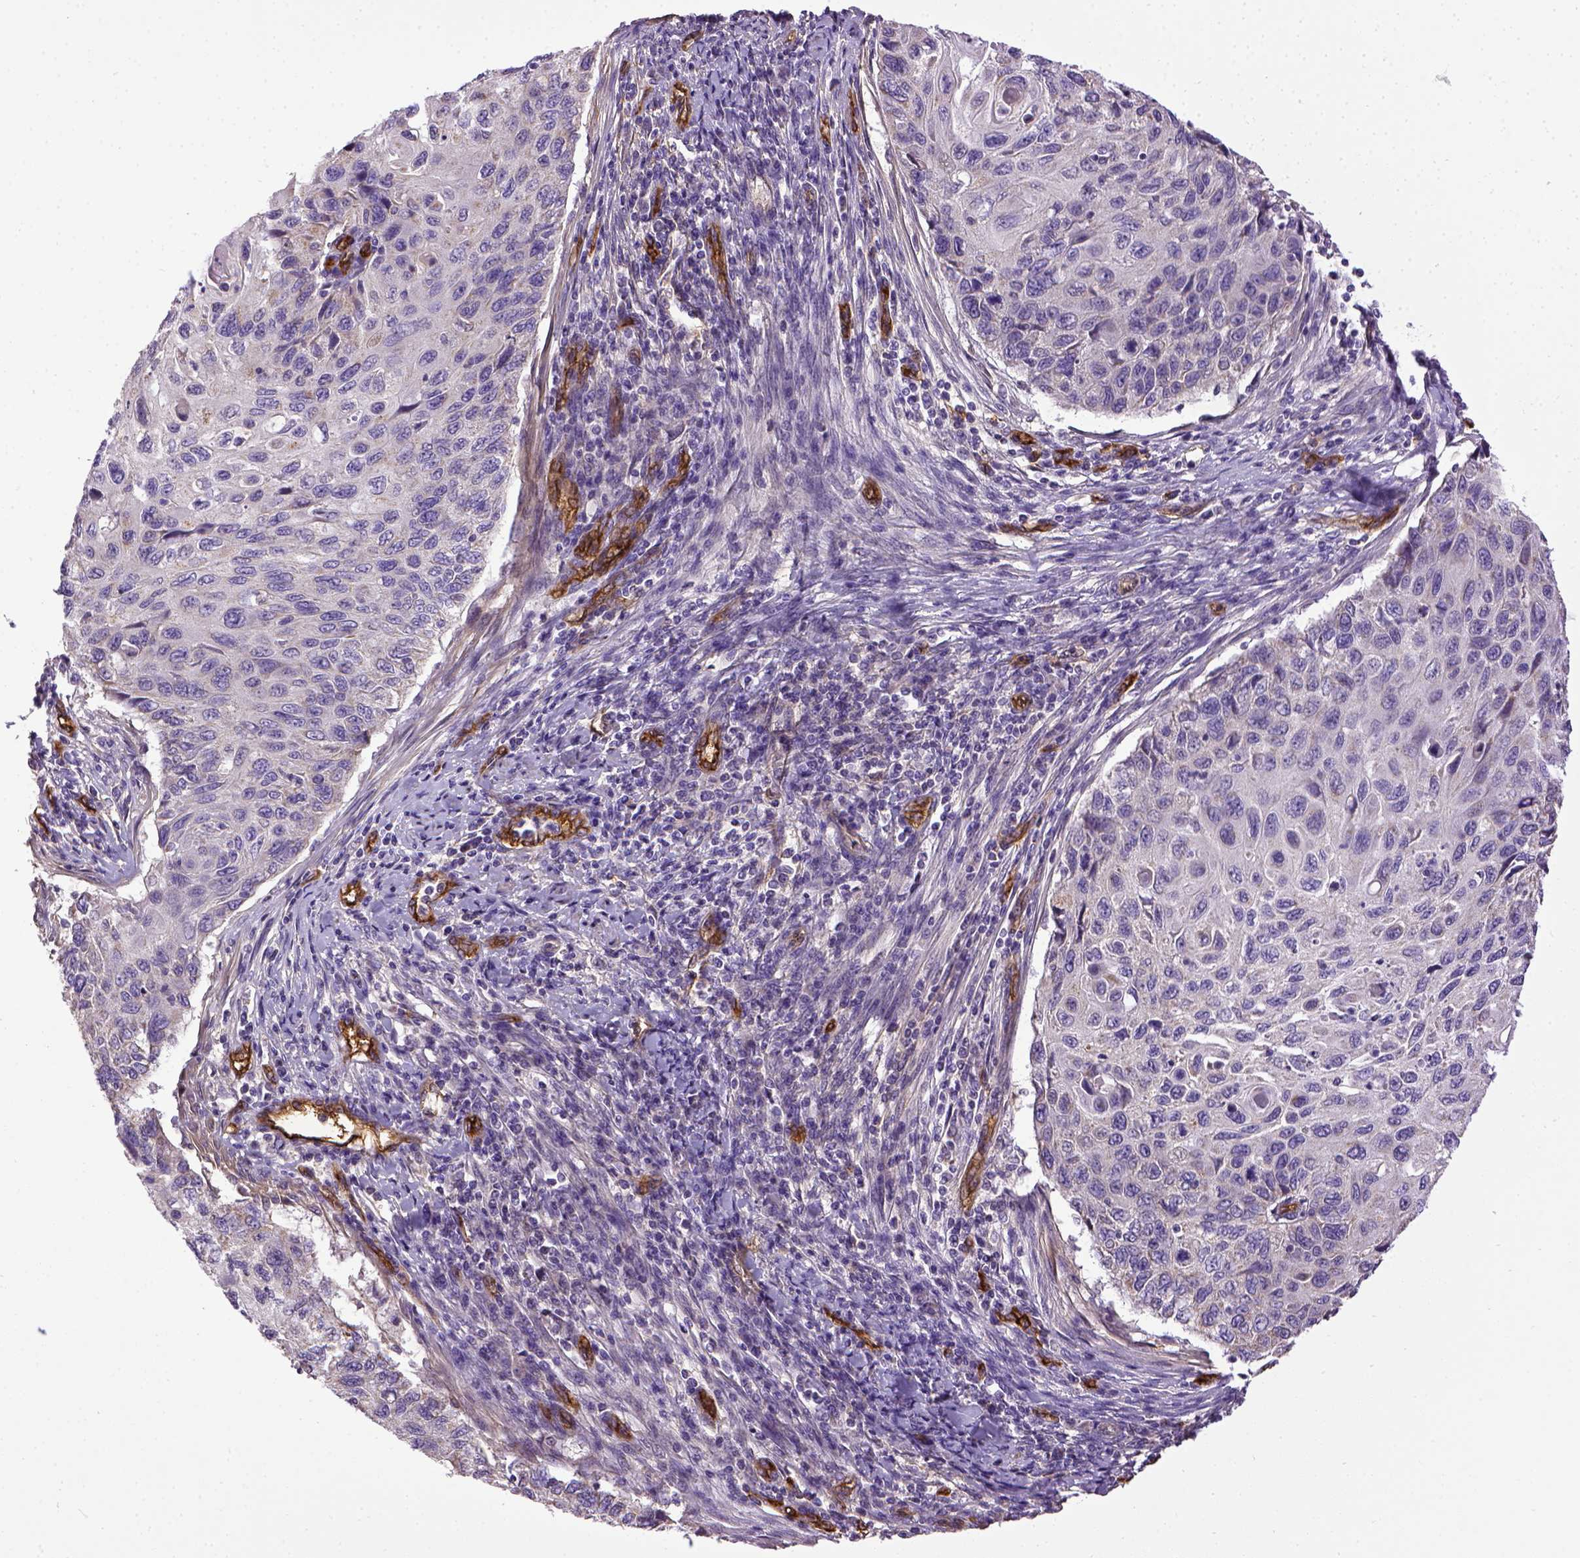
{"staining": {"intensity": "negative", "quantity": "none", "location": "none"}, "tissue": "cervical cancer", "cell_type": "Tumor cells", "image_type": "cancer", "snomed": [{"axis": "morphology", "description": "Squamous cell carcinoma, NOS"}, {"axis": "topography", "description": "Cervix"}], "caption": "Cervical cancer was stained to show a protein in brown. There is no significant expression in tumor cells.", "gene": "ENG", "patient": {"sex": "female", "age": 70}}